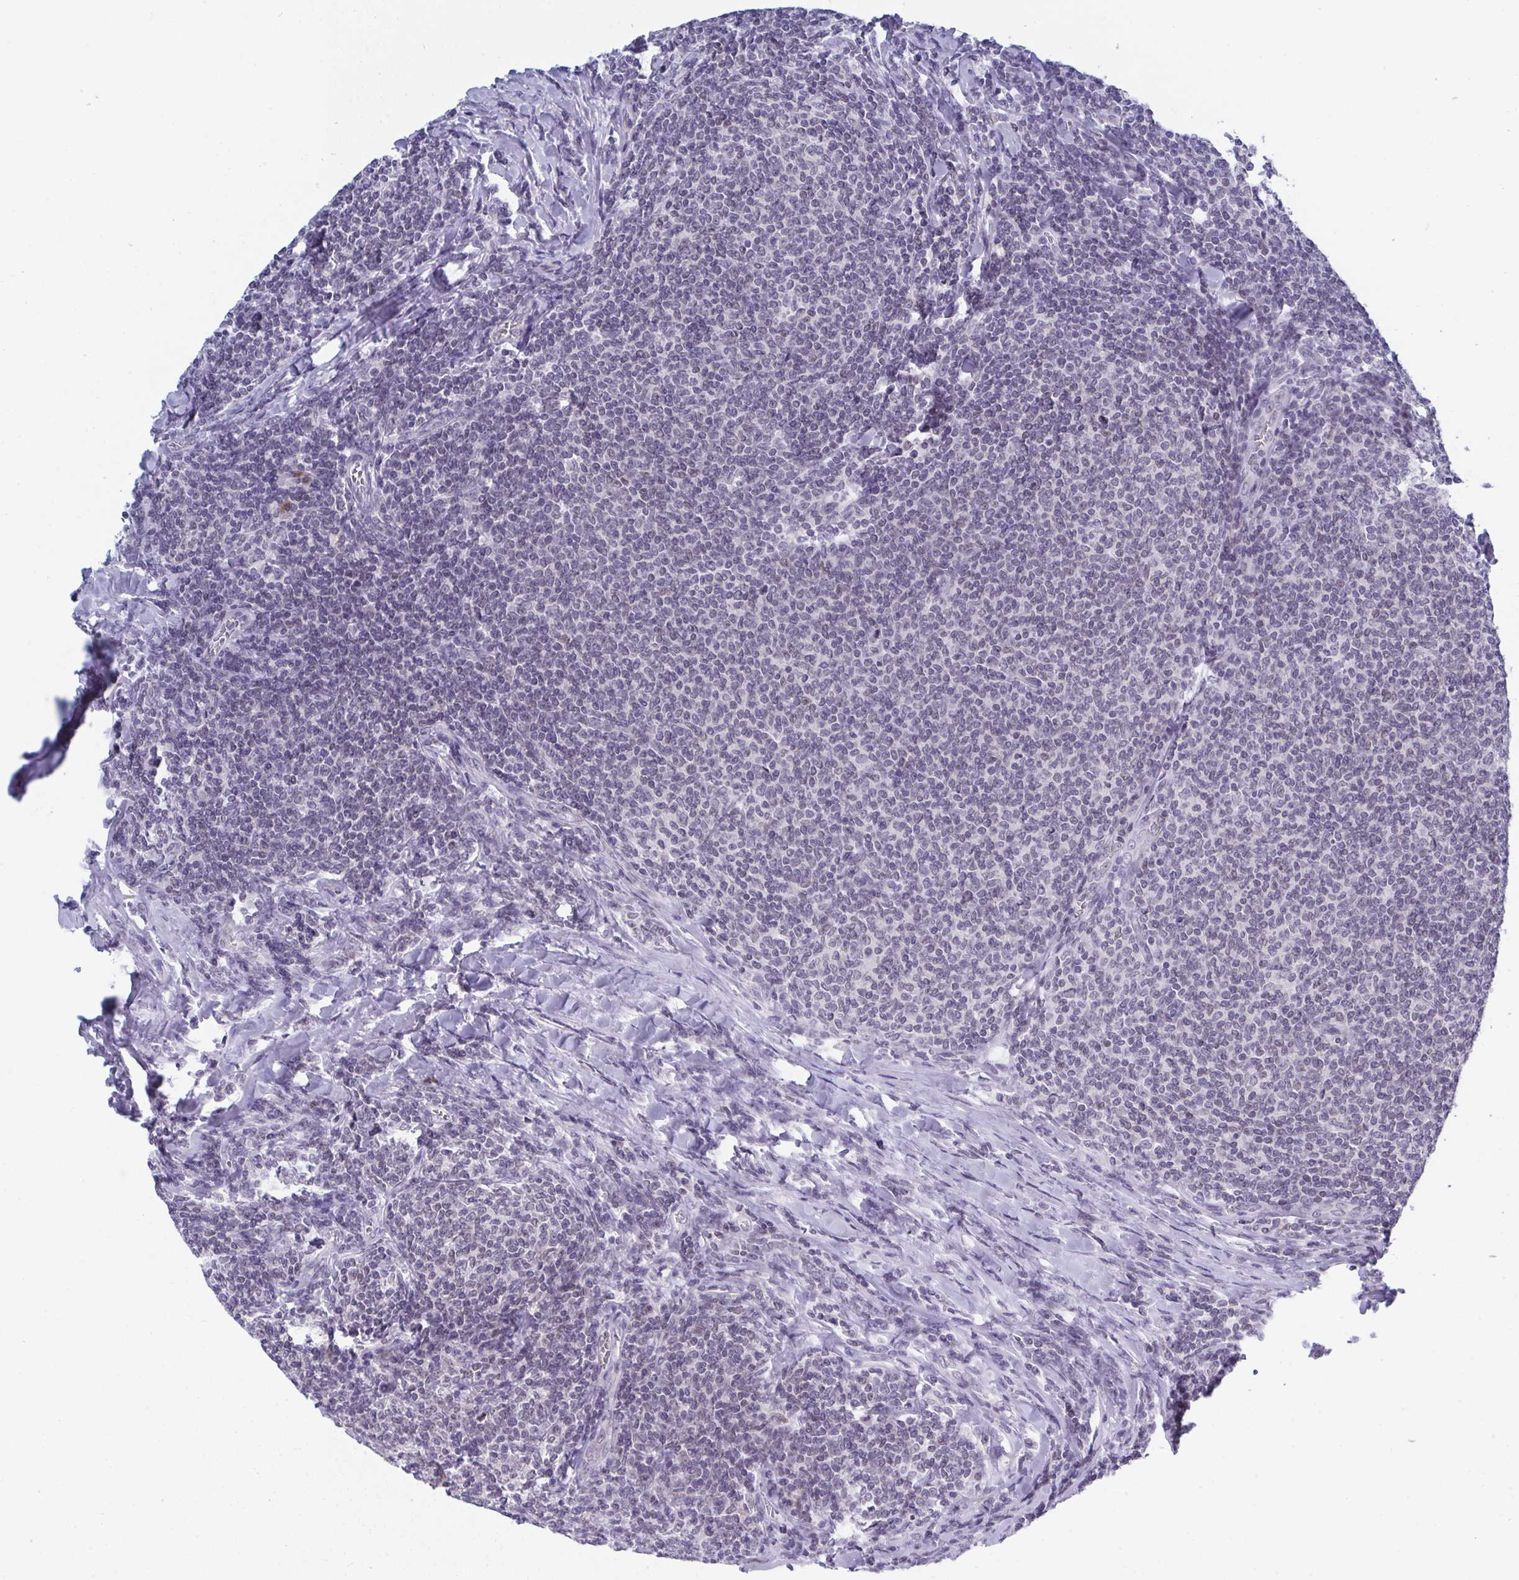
{"staining": {"intensity": "negative", "quantity": "none", "location": "none"}, "tissue": "lymphoma", "cell_type": "Tumor cells", "image_type": "cancer", "snomed": [{"axis": "morphology", "description": "Malignant lymphoma, non-Hodgkin's type, Low grade"}, {"axis": "topography", "description": "Lymph node"}], "caption": "This is an IHC photomicrograph of human lymphoma. There is no staining in tumor cells.", "gene": "BMAL2", "patient": {"sex": "male", "age": 52}}